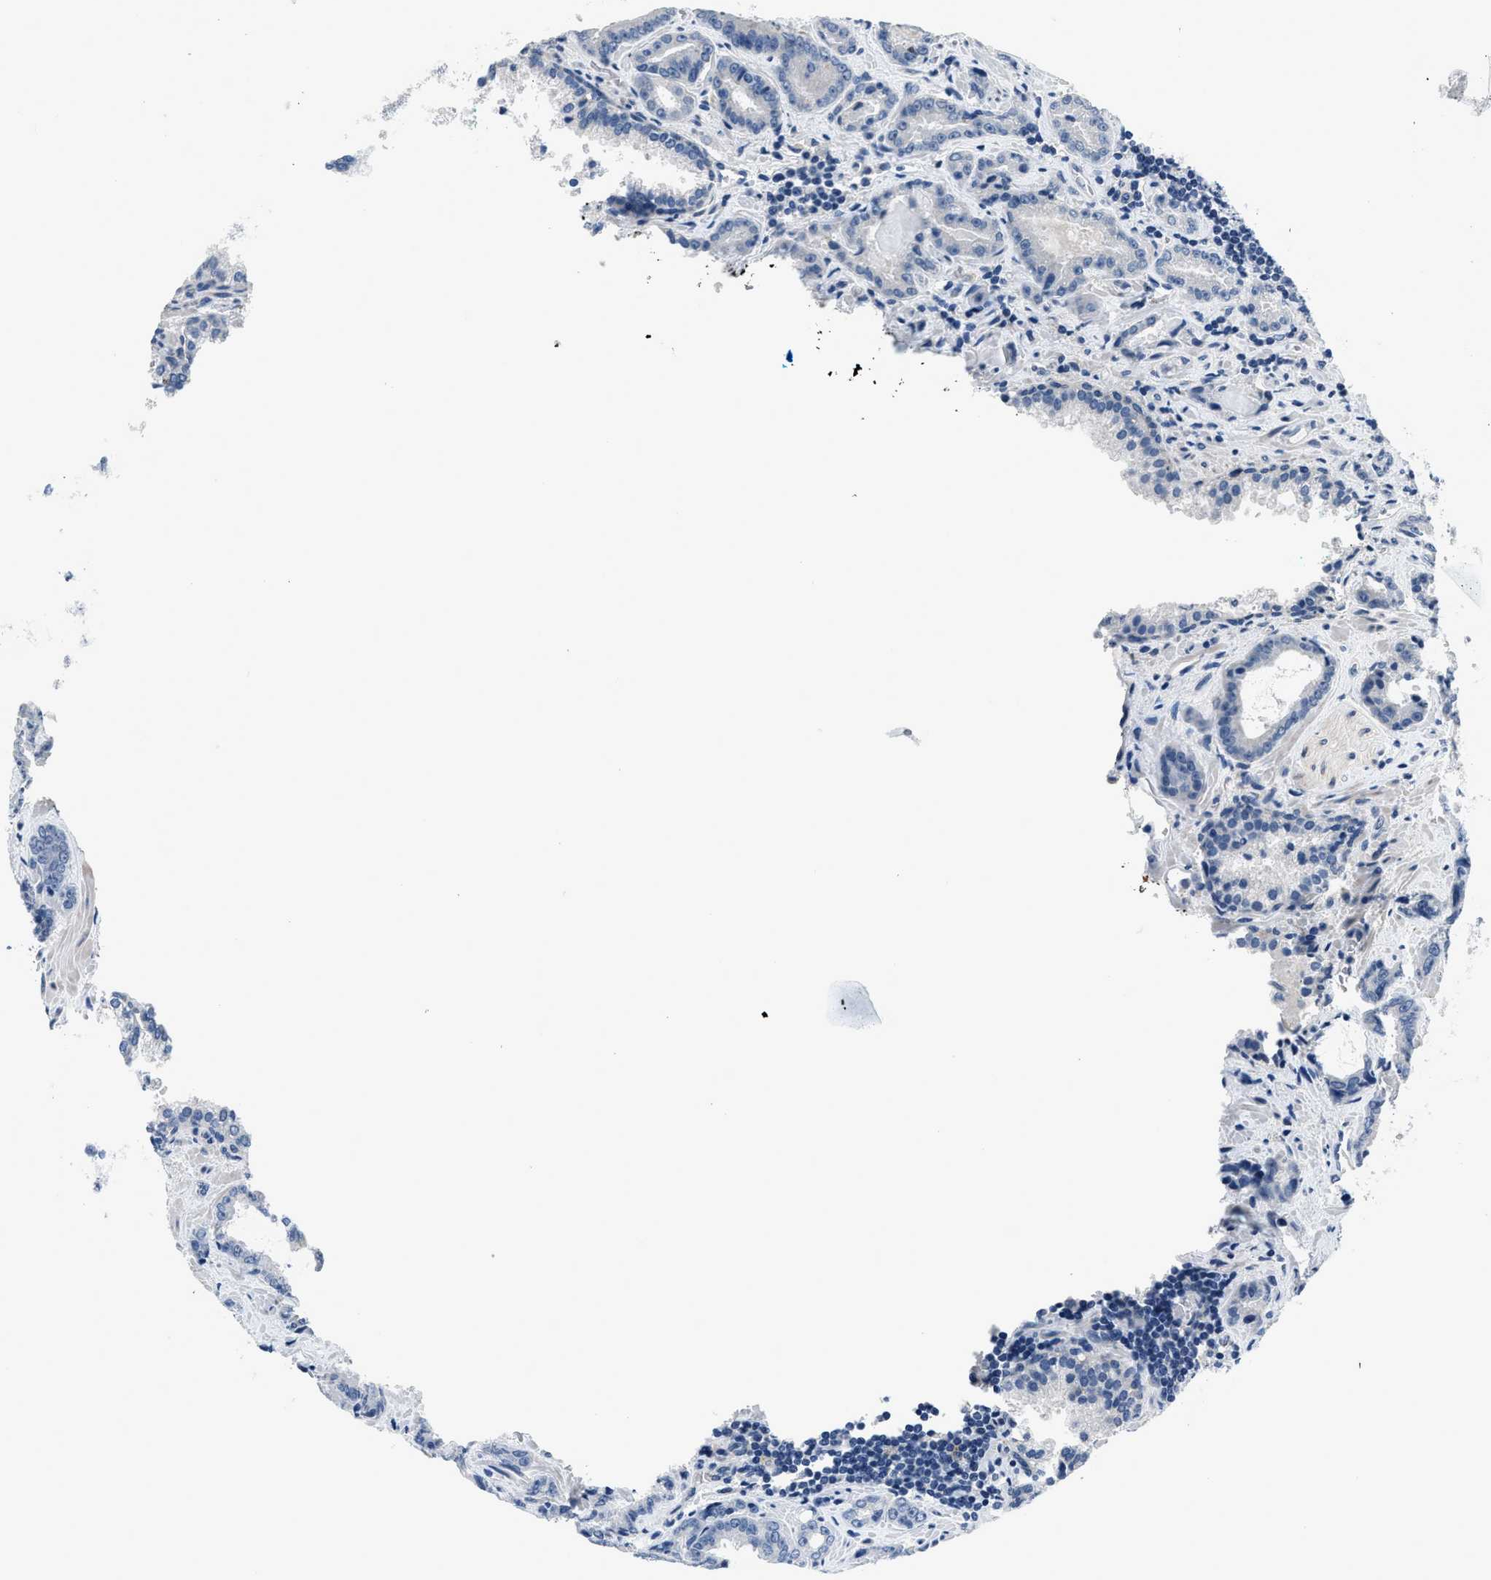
{"staining": {"intensity": "negative", "quantity": "none", "location": "none"}, "tissue": "prostate cancer", "cell_type": "Tumor cells", "image_type": "cancer", "snomed": [{"axis": "morphology", "description": "Adenocarcinoma, Low grade"}, {"axis": "topography", "description": "Prostate"}], "caption": "A histopathology image of human prostate cancer is negative for staining in tumor cells.", "gene": "GJA3", "patient": {"sex": "male", "age": 60}}